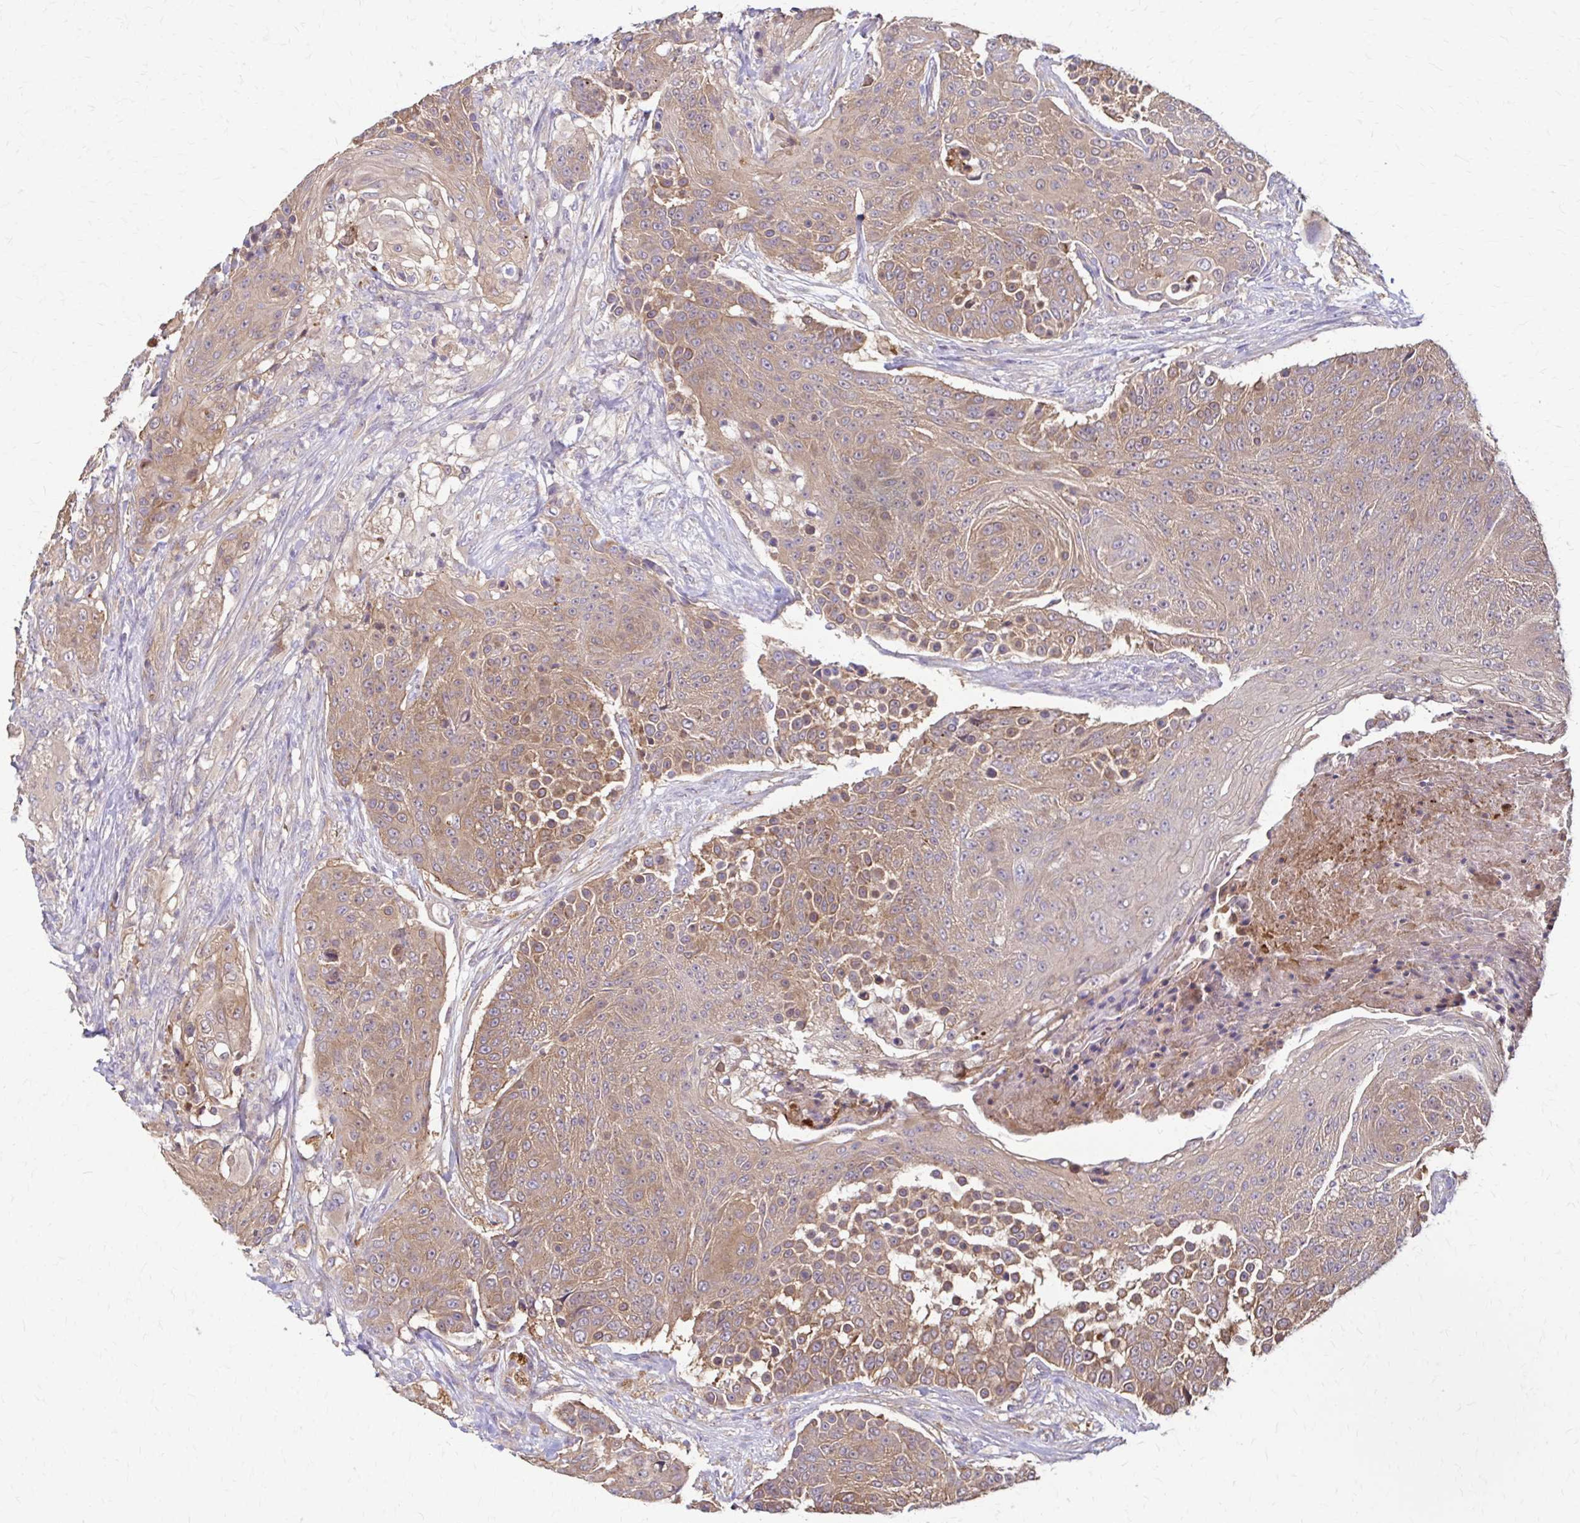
{"staining": {"intensity": "weak", "quantity": ">75%", "location": "cytoplasmic/membranous"}, "tissue": "urothelial cancer", "cell_type": "Tumor cells", "image_type": "cancer", "snomed": [{"axis": "morphology", "description": "Urothelial carcinoma, High grade"}, {"axis": "topography", "description": "Urinary bladder"}], "caption": "Urothelial cancer stained with DAB (3,3'-diaminobenzidine) immunohistochemistry (IHC) shows low levels of weak cytoplasmic/membranous staining in approximately >75% of tumor cells.", "gene": "DSP", "patient": {"sex": "female", "age": 63}}